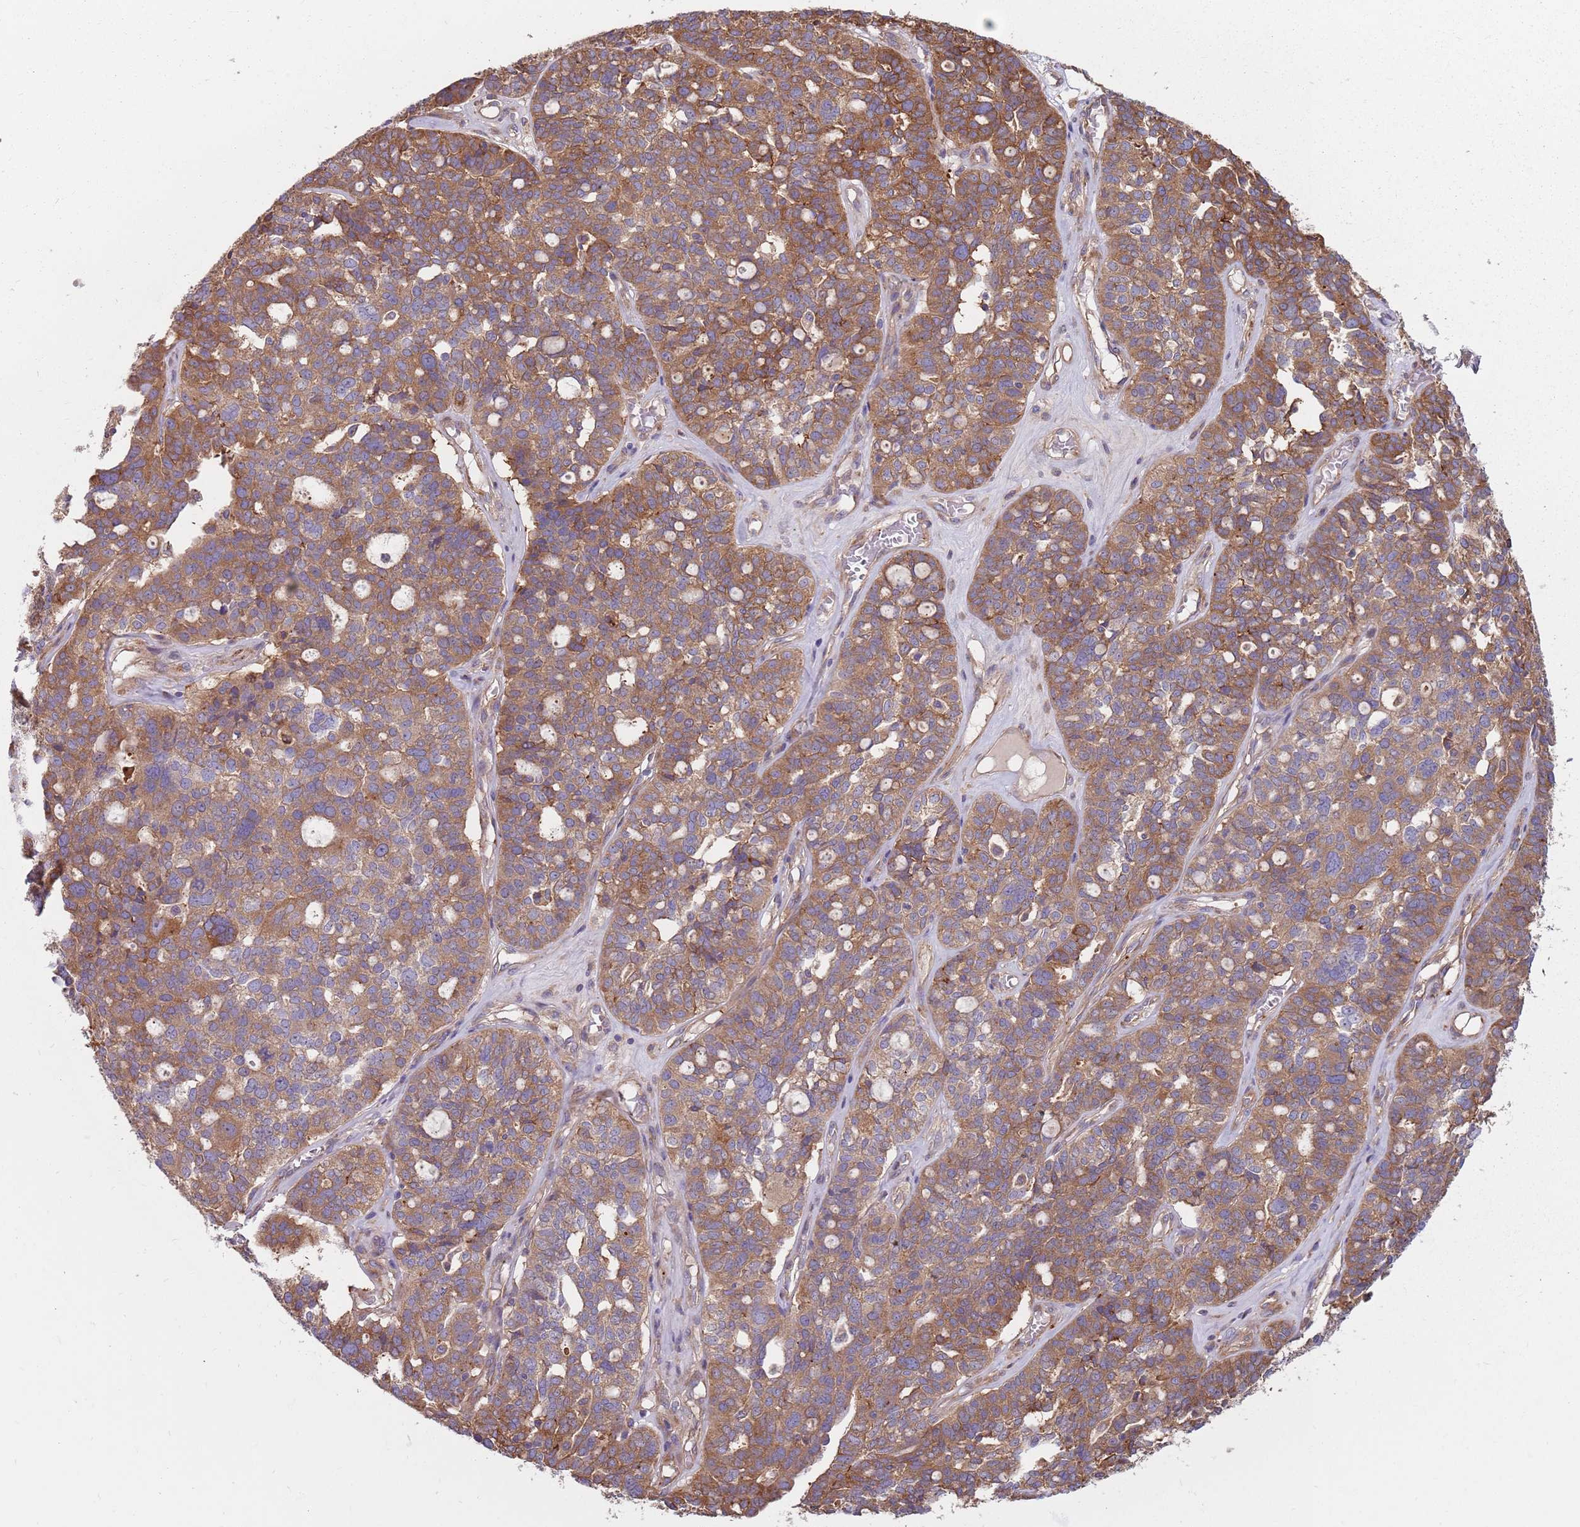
{"staining": {"intensity": "moderate", "quantity": ">75%", "location": "cytoplasmic/membranous"}, "tissue": "ovarian cancer", "cell_type": "Tumor cells", "image_type": "cancer", "snomed": [{"axis": "morphology", "description": "Cystadenocarcinoma, serous, NOS"}, {"axis": "topography", "description": "Ovary"}], "caption": "Protein staining of ovarian cancer tissue exhibits moderate cytoplasmic/membranous positivity in approximately >75% of tumor cells.", "gene": "SPDL1", "patient": {"sex": "female", "age": 59}}